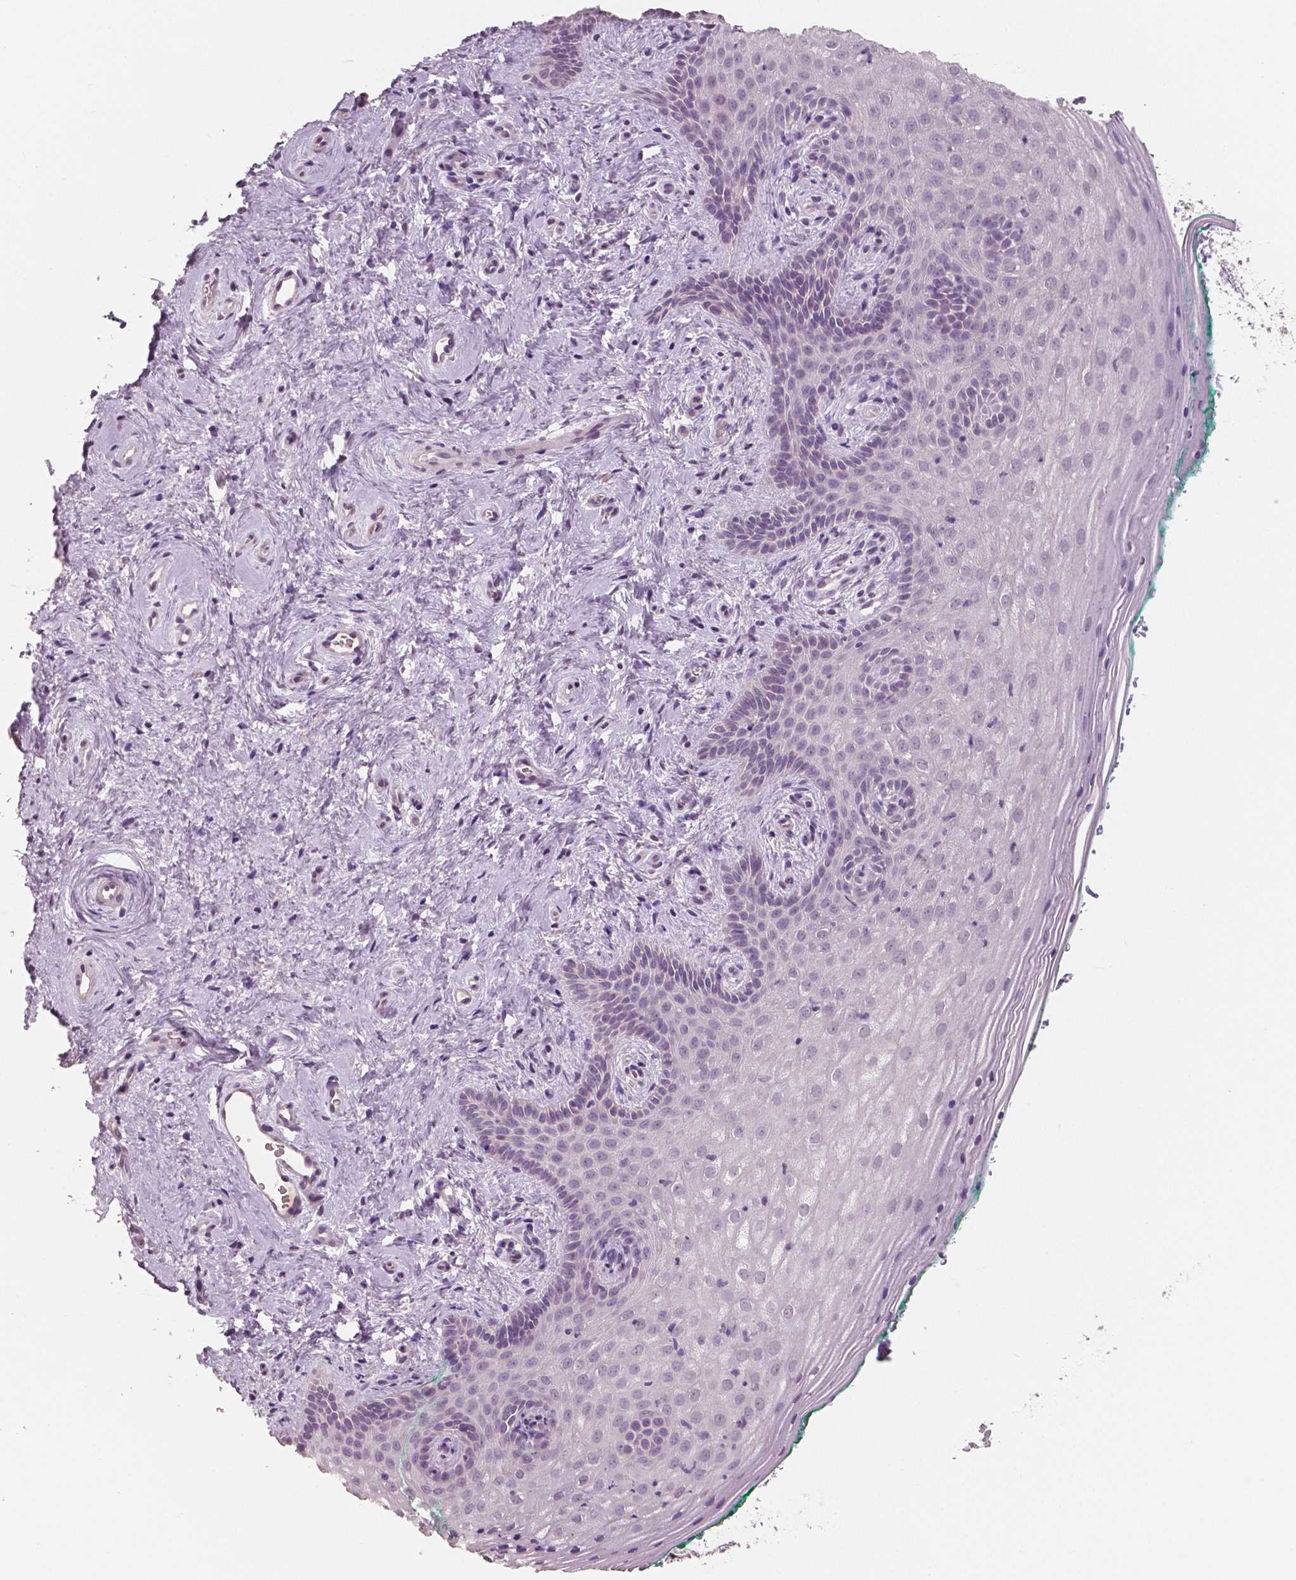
{"staining": {"intensity": "negative", "quantity": "none", "location": "none"}, "tissue": "vagina", "cell_type": "Squamous epithelial cells", "image_type": "normal", "snomed": [{"axis": "morphology", "description": "Normal tissue, NOS"}, {"axis": "topography", "description": "Vagina"}], "caption": "Squamous epithelial cells show no significant positivity in normal vagina. The staining is performed using DAB brown chromogen with nuclei counter-stained in using hematoxylin.", "gene": "NECAB1", "patient": {"sex": "female", "age": 45}}